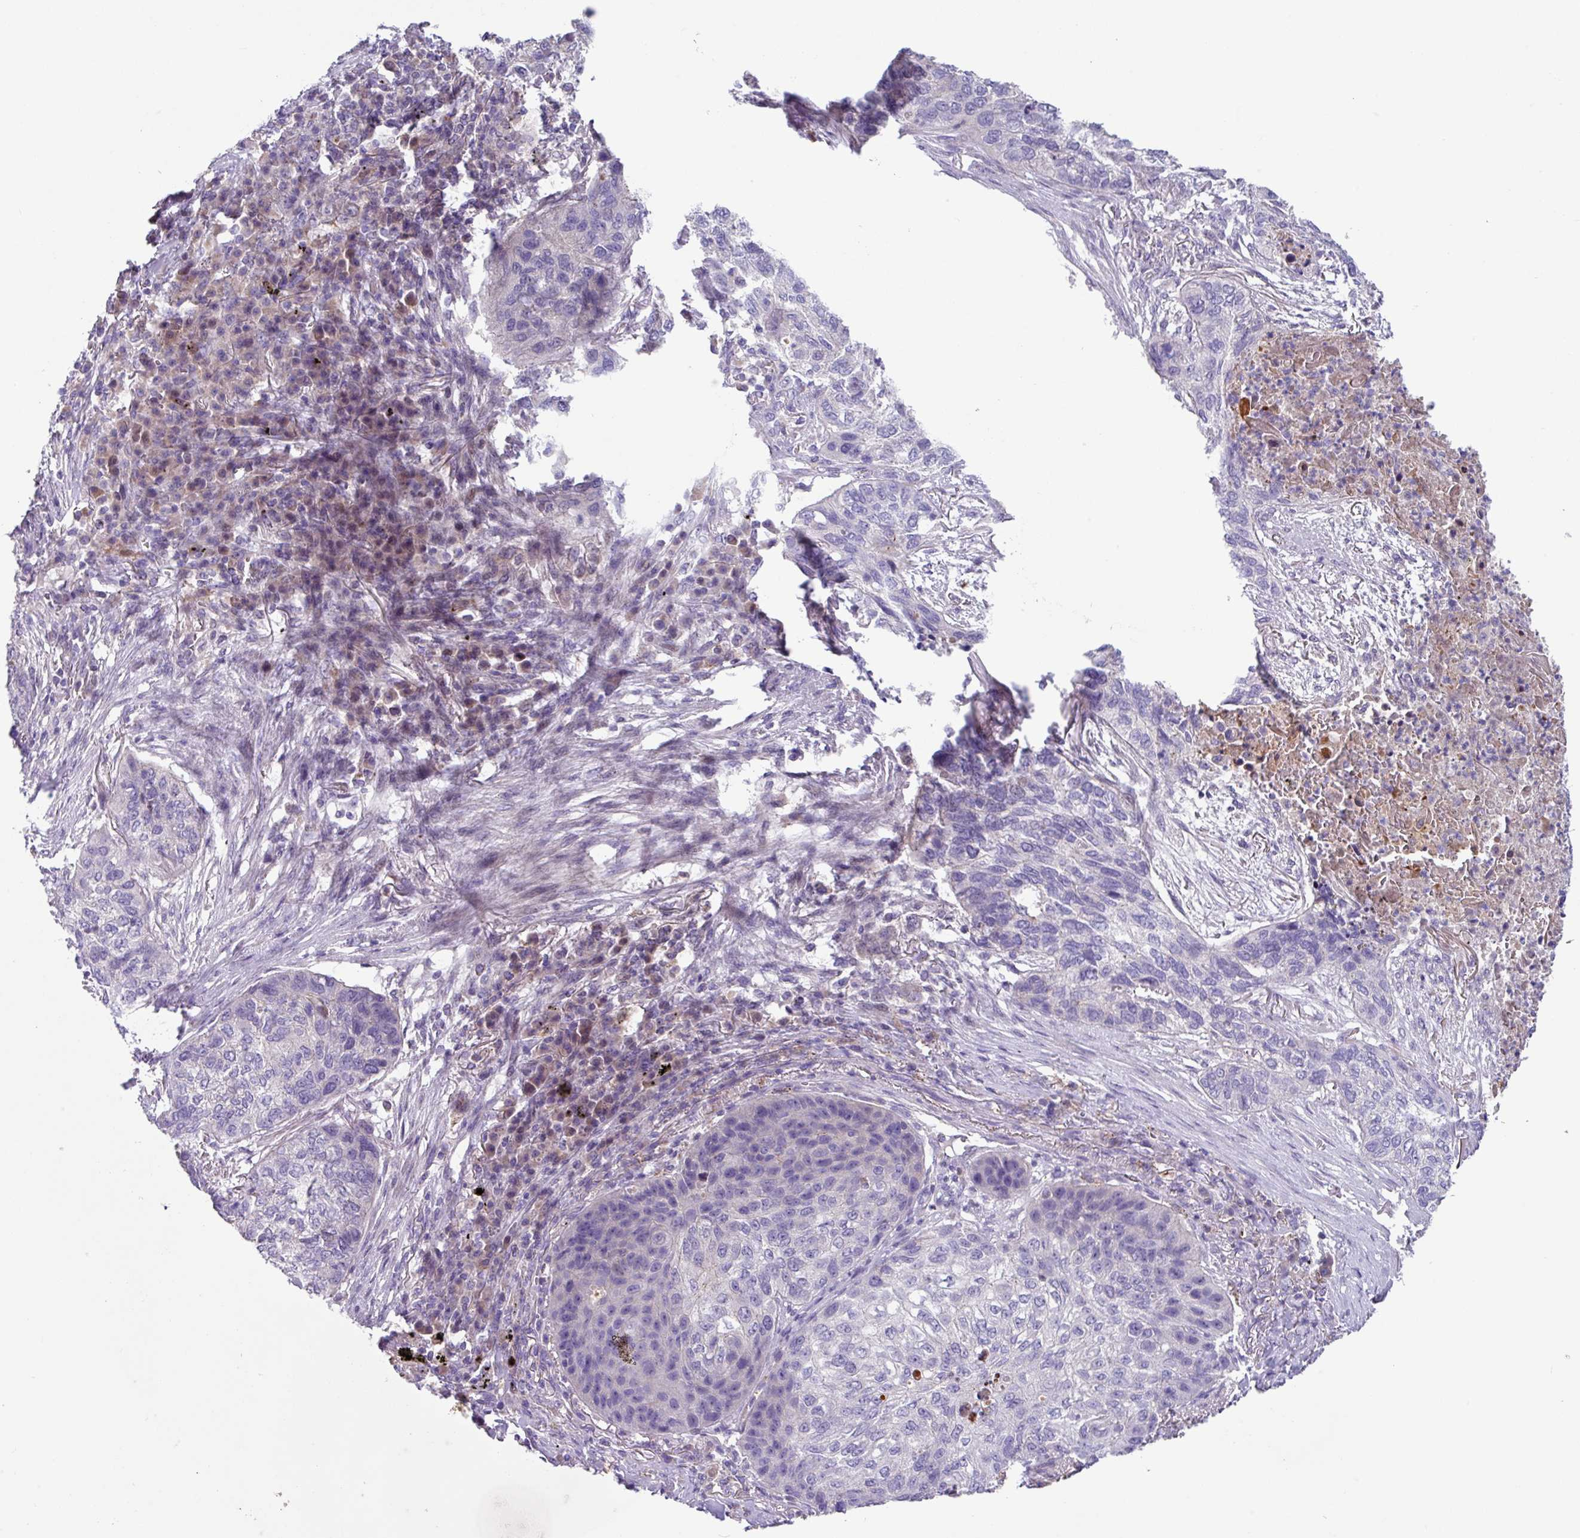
{"staining": {"intensity": "negative", "quantity": "none", "location": "none"}, "tissue": "lung cancer", "cell_type": "Tumor cells", "image_type": "cancer", "snomed": [{"axis": "morphology", "description": "Squamous cell carcinoma, NOS"}, {"axis": "topography", "description": "Lung"}], "caption": "This is a histopathology image of immunohistochemistry (IHC) staining of lung cancer, which shows no staining in tumor cells. (Brightfield microscopy of DAB immunohistochemistry at high magnification).", "gene": "IQCJ", "patient": {"sex": "female", "age": 63}}